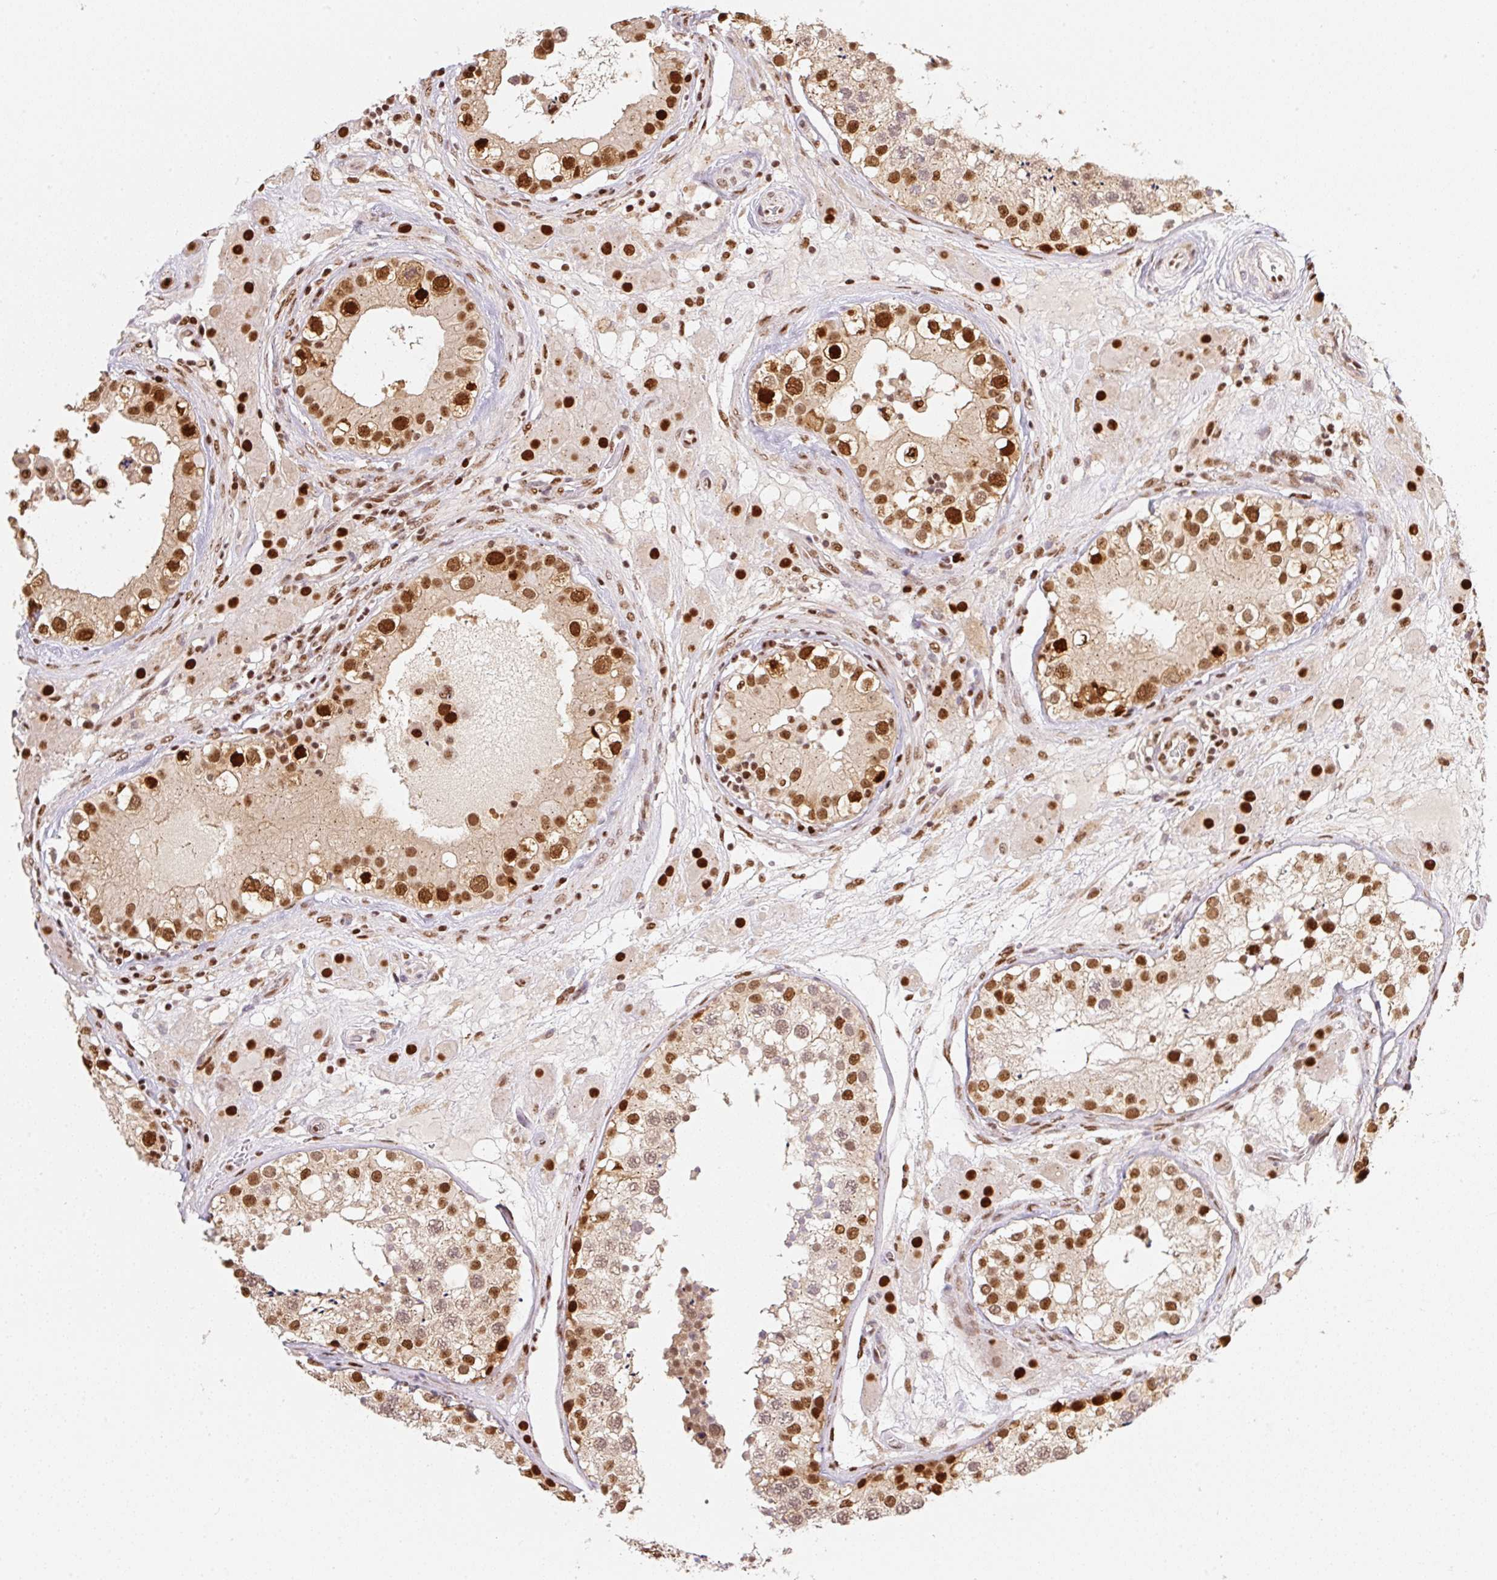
{"staining": {"intensity": "strong", "quantity": "25%-75%", "location": "nuclear"}, "tissue": "testis", "cell_type": "Cells in seminiferous ducts", "image_type": "normal", "snomed": [{"axis": "morphology", "description": "Normal tissue, NOS"}, {"axis": "topography", "description": "Testis"}], "caption": "About 25%-75% of cells in seminiferous ducts in unremarkable human testis reveal strong nuclear protein staining as visualized by brown immunohistochemical staining.", "gene": "GPR139", "patient": {"sex": "male", "age": 26}}